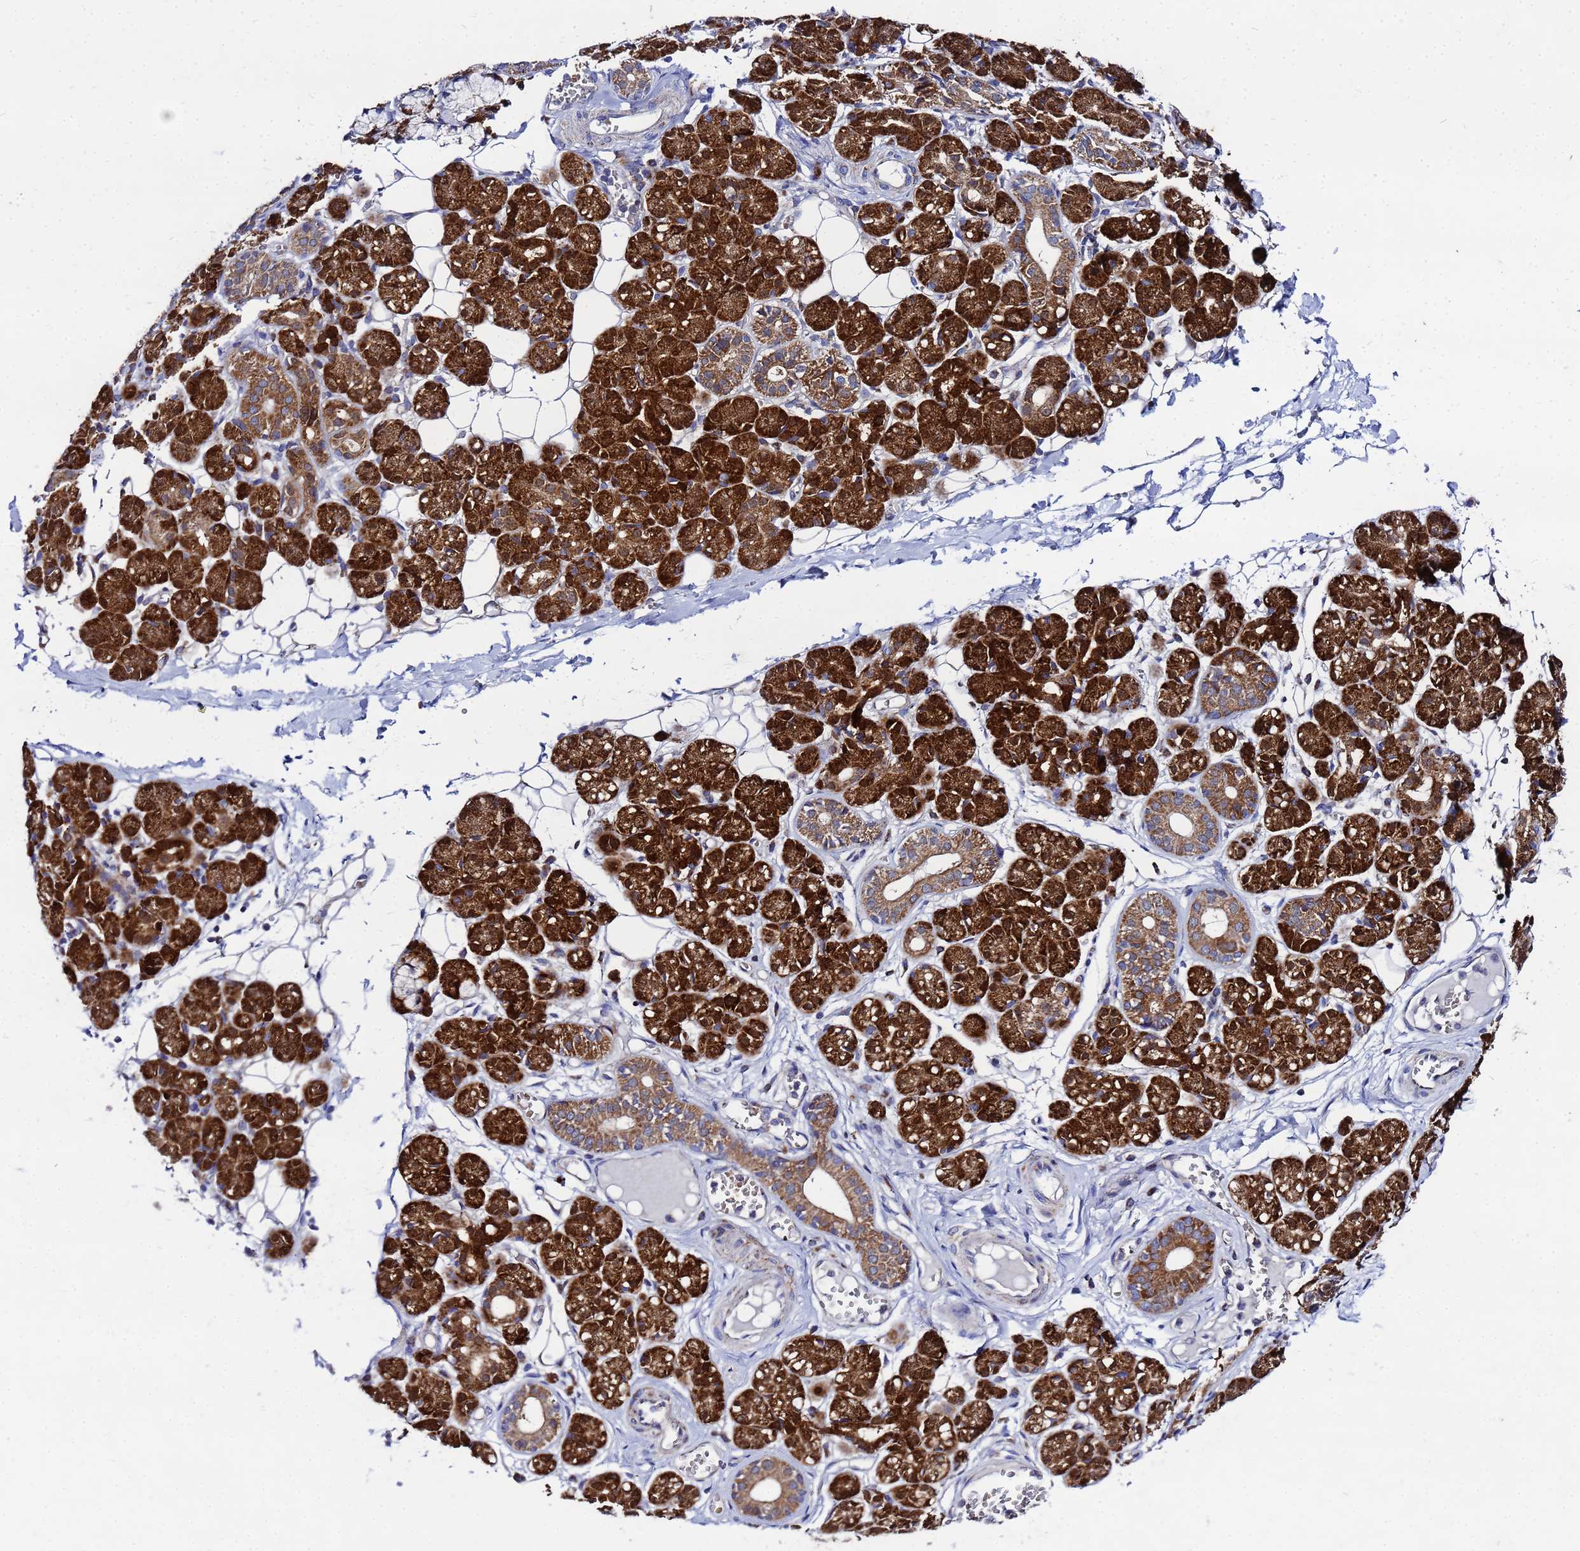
{"staining": {"intensity": "strong", "quantity": ">75%", "location": "cytoplasmic/membranous"}, "tissue": "salivary gland", "cell_type": "Glandular cells", "image_type": "normal", "snomed": [{"axis": "morphology", "description": "Normal tissue, NOS"}, {"axis": "topography", "description": "Salivary gland"}], "caption": "IHC photomicrograph of benign salivary gland: human salivary gland stained using immunohistochemistry displays high levels of strong protein expression localized specifically in the cytoplasmic/membranous of glandular cells, appearing as a cytoplasmic/membranous brown color.", "gene": "FAHD2A", "patient": {"sex": "male", "age": 63}}